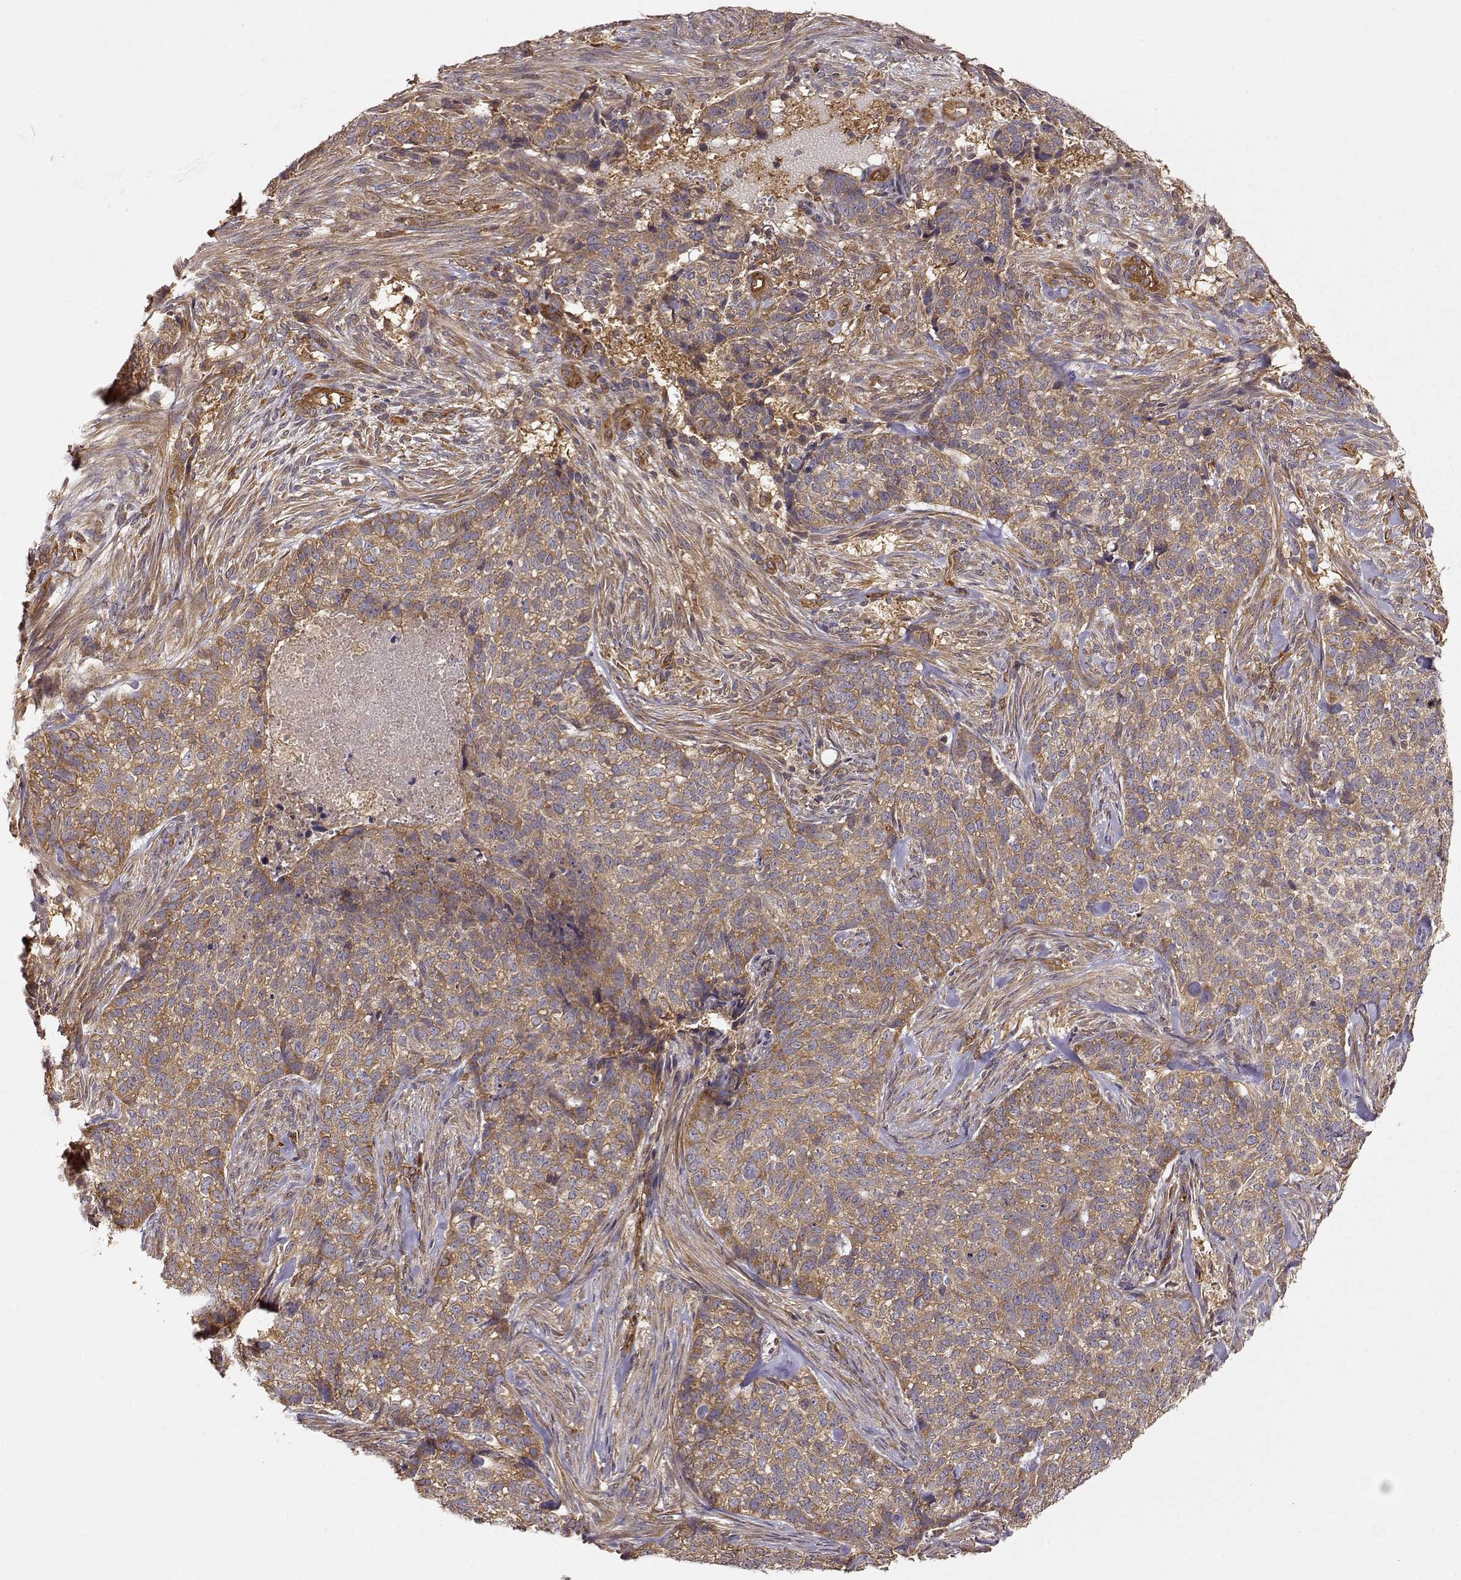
{"staining": {"intensity": "moderate", "quantity": ">75%", "location": "cytoplasmic/membranous"}, "tissue": "skin cancer", "cell_type": "Tumor cells", "image_type": "cancer", "snomed": [{"axis": "morphology", "description": "Basal cell carcinoma"}, {"axis": "topography", "description": "Skin"}], "caption": "This is a photomicrograph of immunohistochemistry staining of skin cancer, which shows moderate staining in the cytoplasmic/membranous of tumor cells.", "gene": "ARHGEF2", "patient": {"sex": "female", "age": 69}}